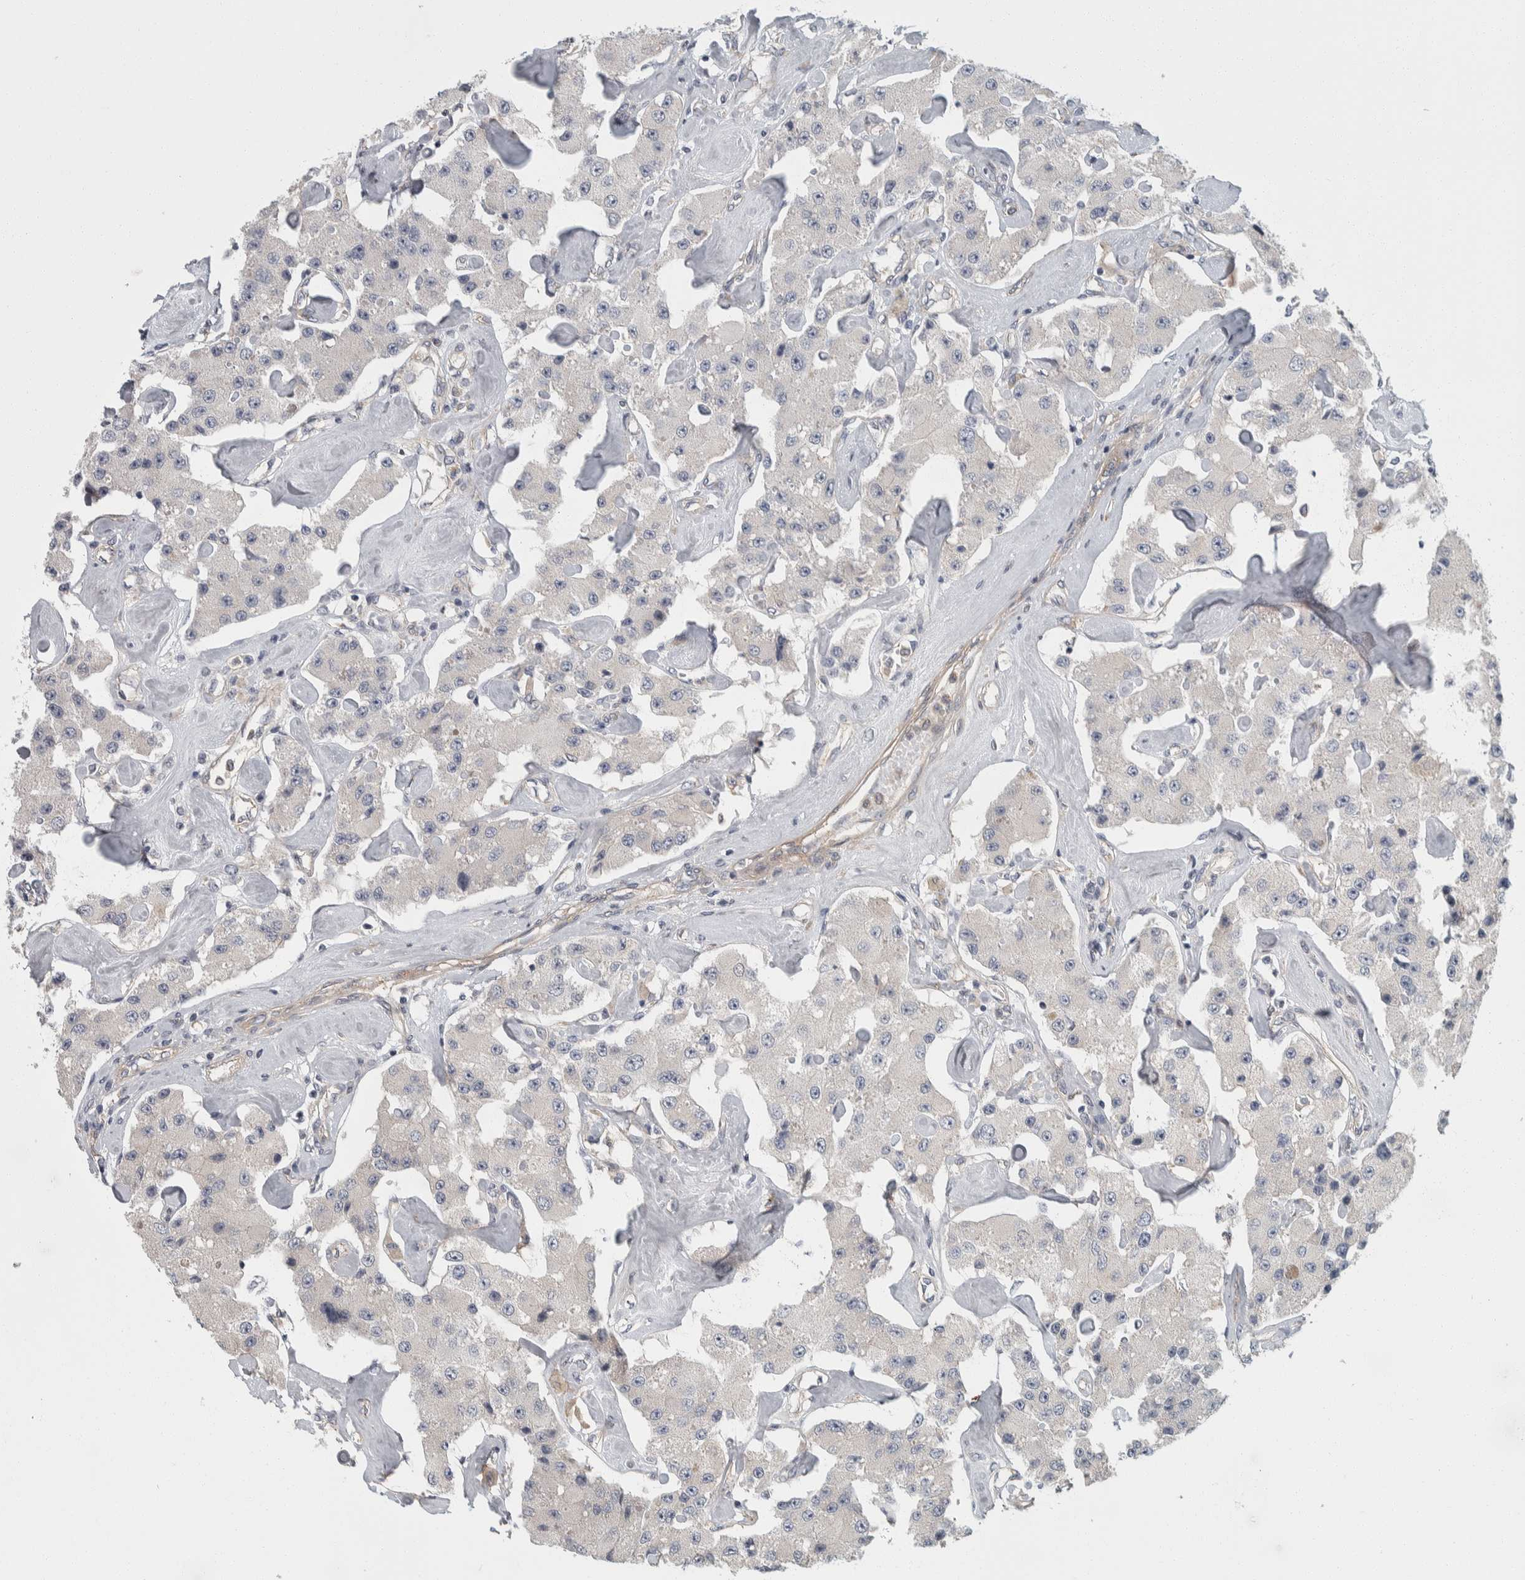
{"staining": {"intensity": "negative", "quantity": "none", "location": "none"}, "tissue": "carcinoid", "cell_type": "Tumor cells", "image_type": "cancer", "snomed": [{"axis": "morphology", "description": "Carcinoid, malignant, NOS"}, {"axis": "topography", "description": "Pancreas"}], "caption": "Immunohistochemical staining of malignant carcinoid shows no significant expression in tumor cells.", "gene": "KCNJ3", "patient": {"sex": "male", "age": 41}}